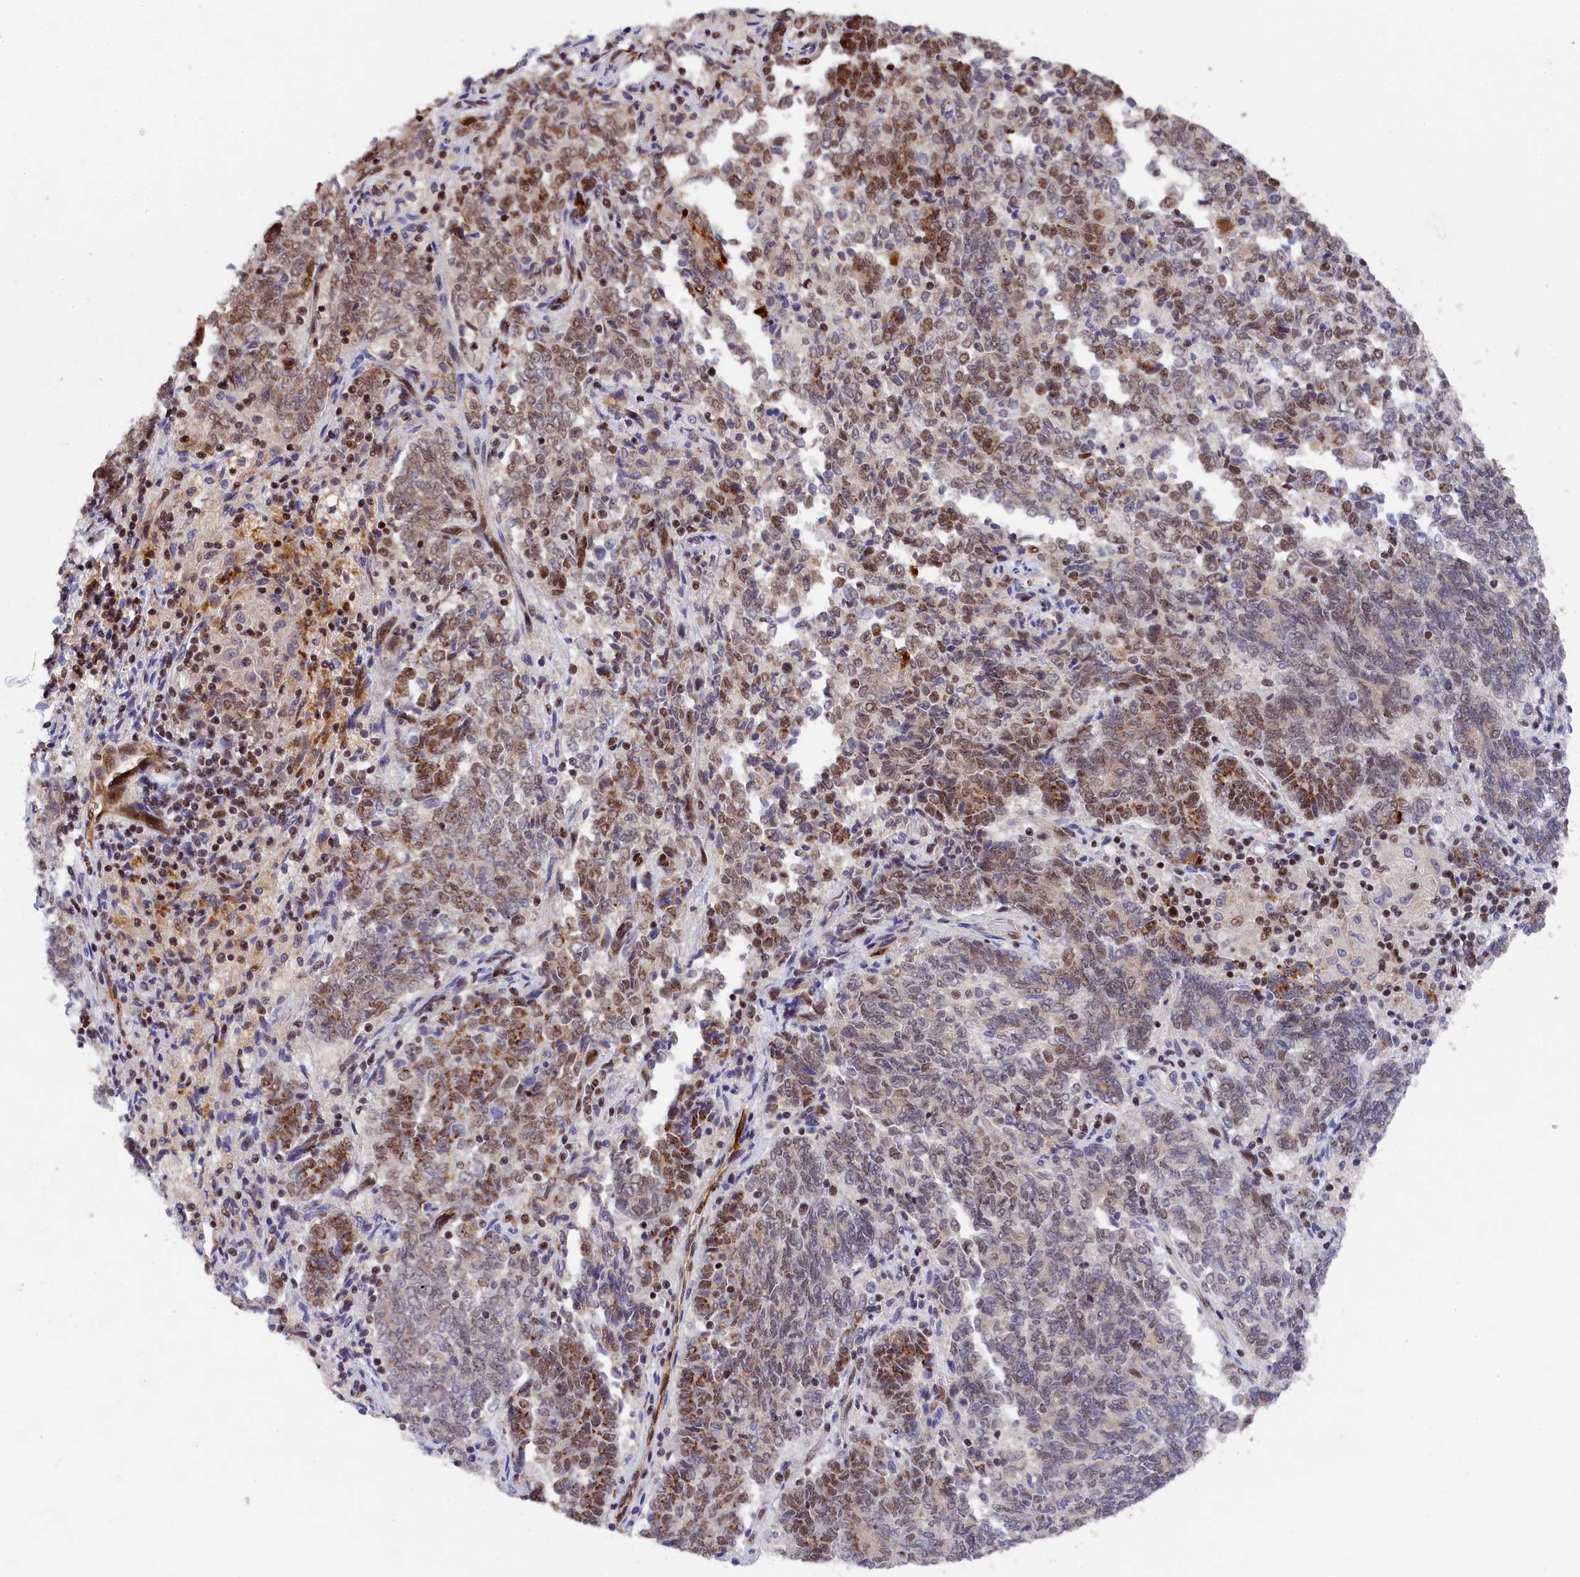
{"staining": {"intensity": "moderate", "quantity": "25%-75%", "location": "cytoplasmic/membranous,nuclear"}, "tissue": "endometrial cancer", "cell_type": "Tumor cells", "image_type": "cancer", "snomed": [{"axis": "morphology", "description": "Adenocarcinoma, NOS"}, {"axis": "topography", "description": "Endometrium"}], "caption": "IHC histopathology image of endometrial cancer stained for a protein (brown), which shows medium levels of moderate cytoplasmic/membranous and nuclear expression in approximately 25%-75% of tumor cells.", "gene": "ADIG", "patient": {"sex": "female", "age": 80}}